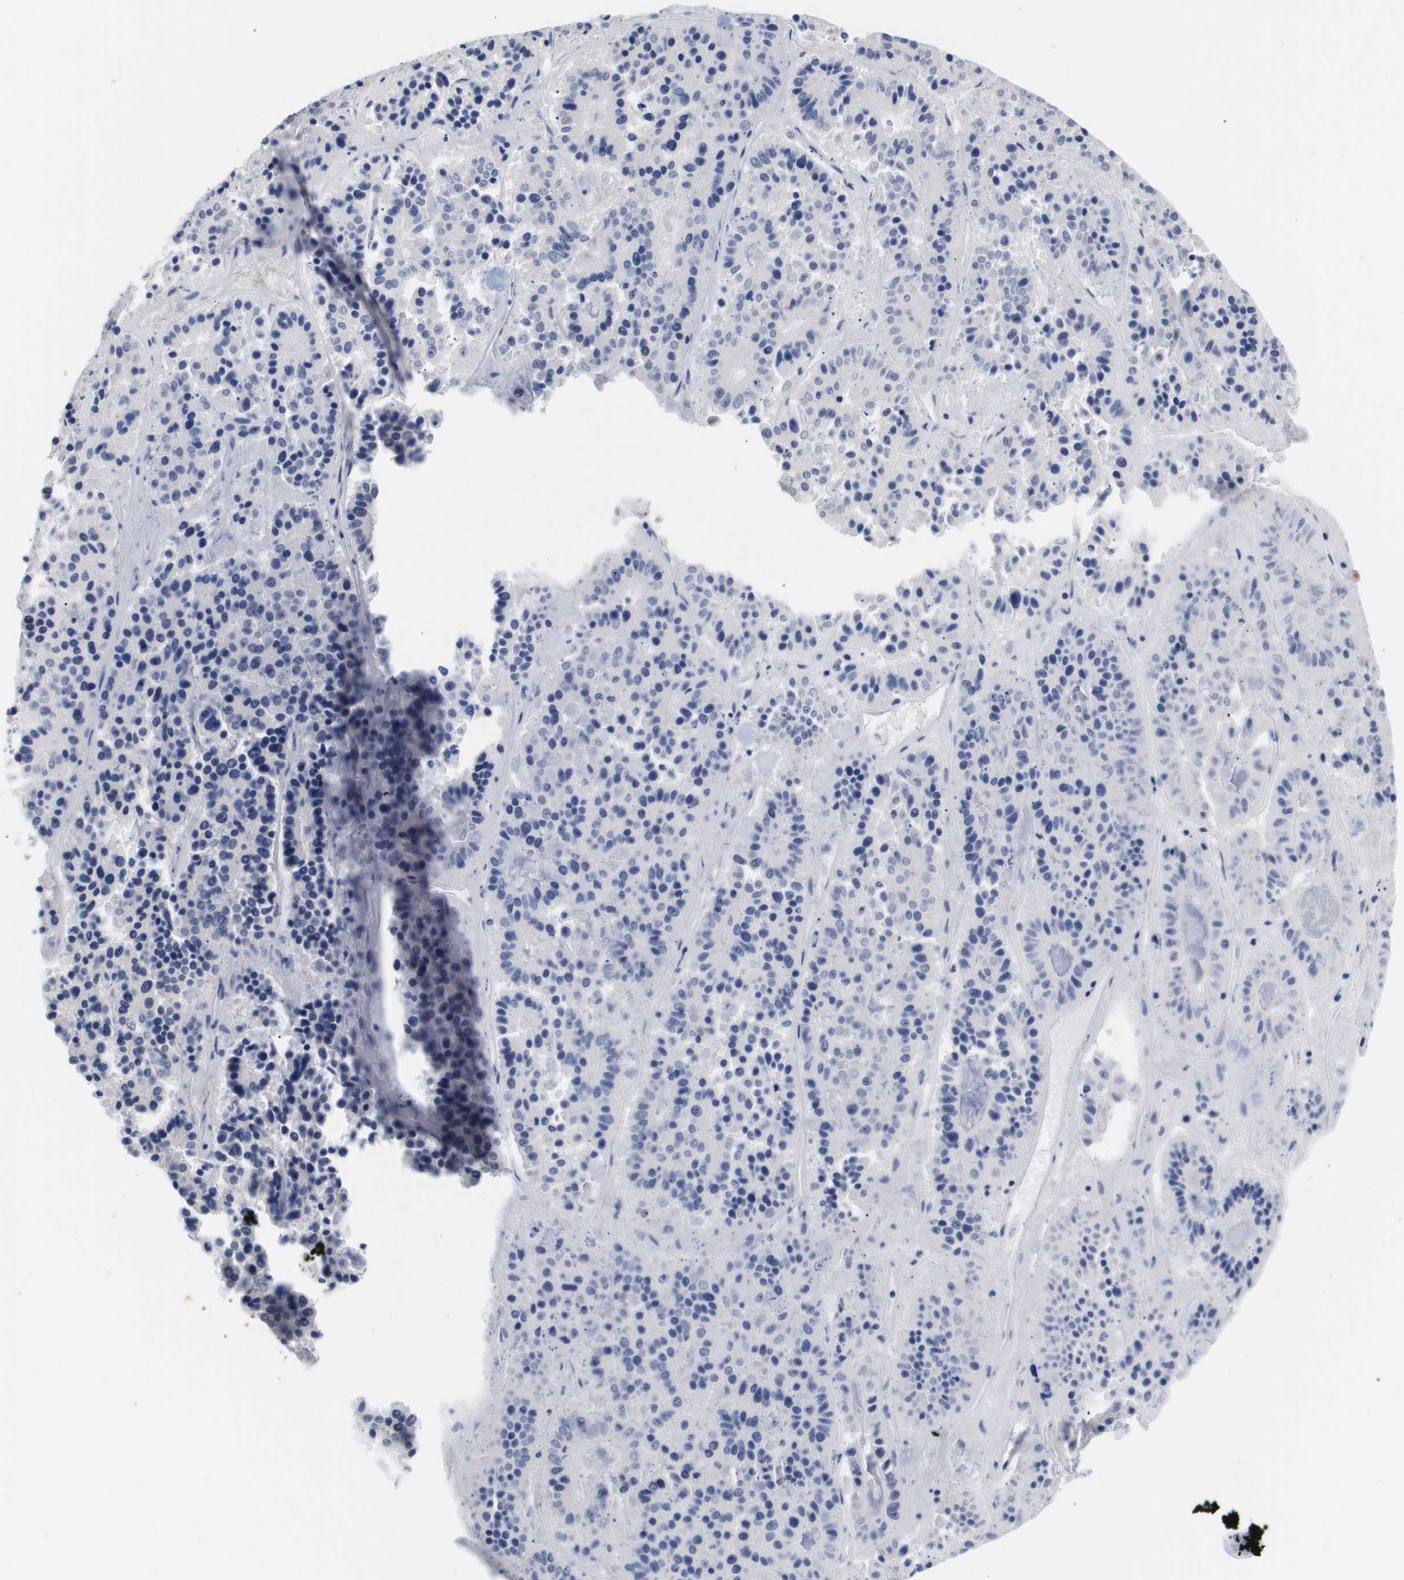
{"staining": {"intensity": "negative", "quantity": "none", "location": "none"}, "tissue": "pancreatic cancer", "cell_type": "Tumor cells", "image_type": "cancer", "snomed": [{"axis": "morphology", "description": "Adenocarcinoma, NOS"}, {"axis": "topography", "description": "Pancreas"}], "caption": "Photomicrograph shows no significant protein positivity in tumor cells of pancreatic adenocarcinoma.", "gene": "ATP6V0A4", "patient": {"sex": "male", "age": 50}}